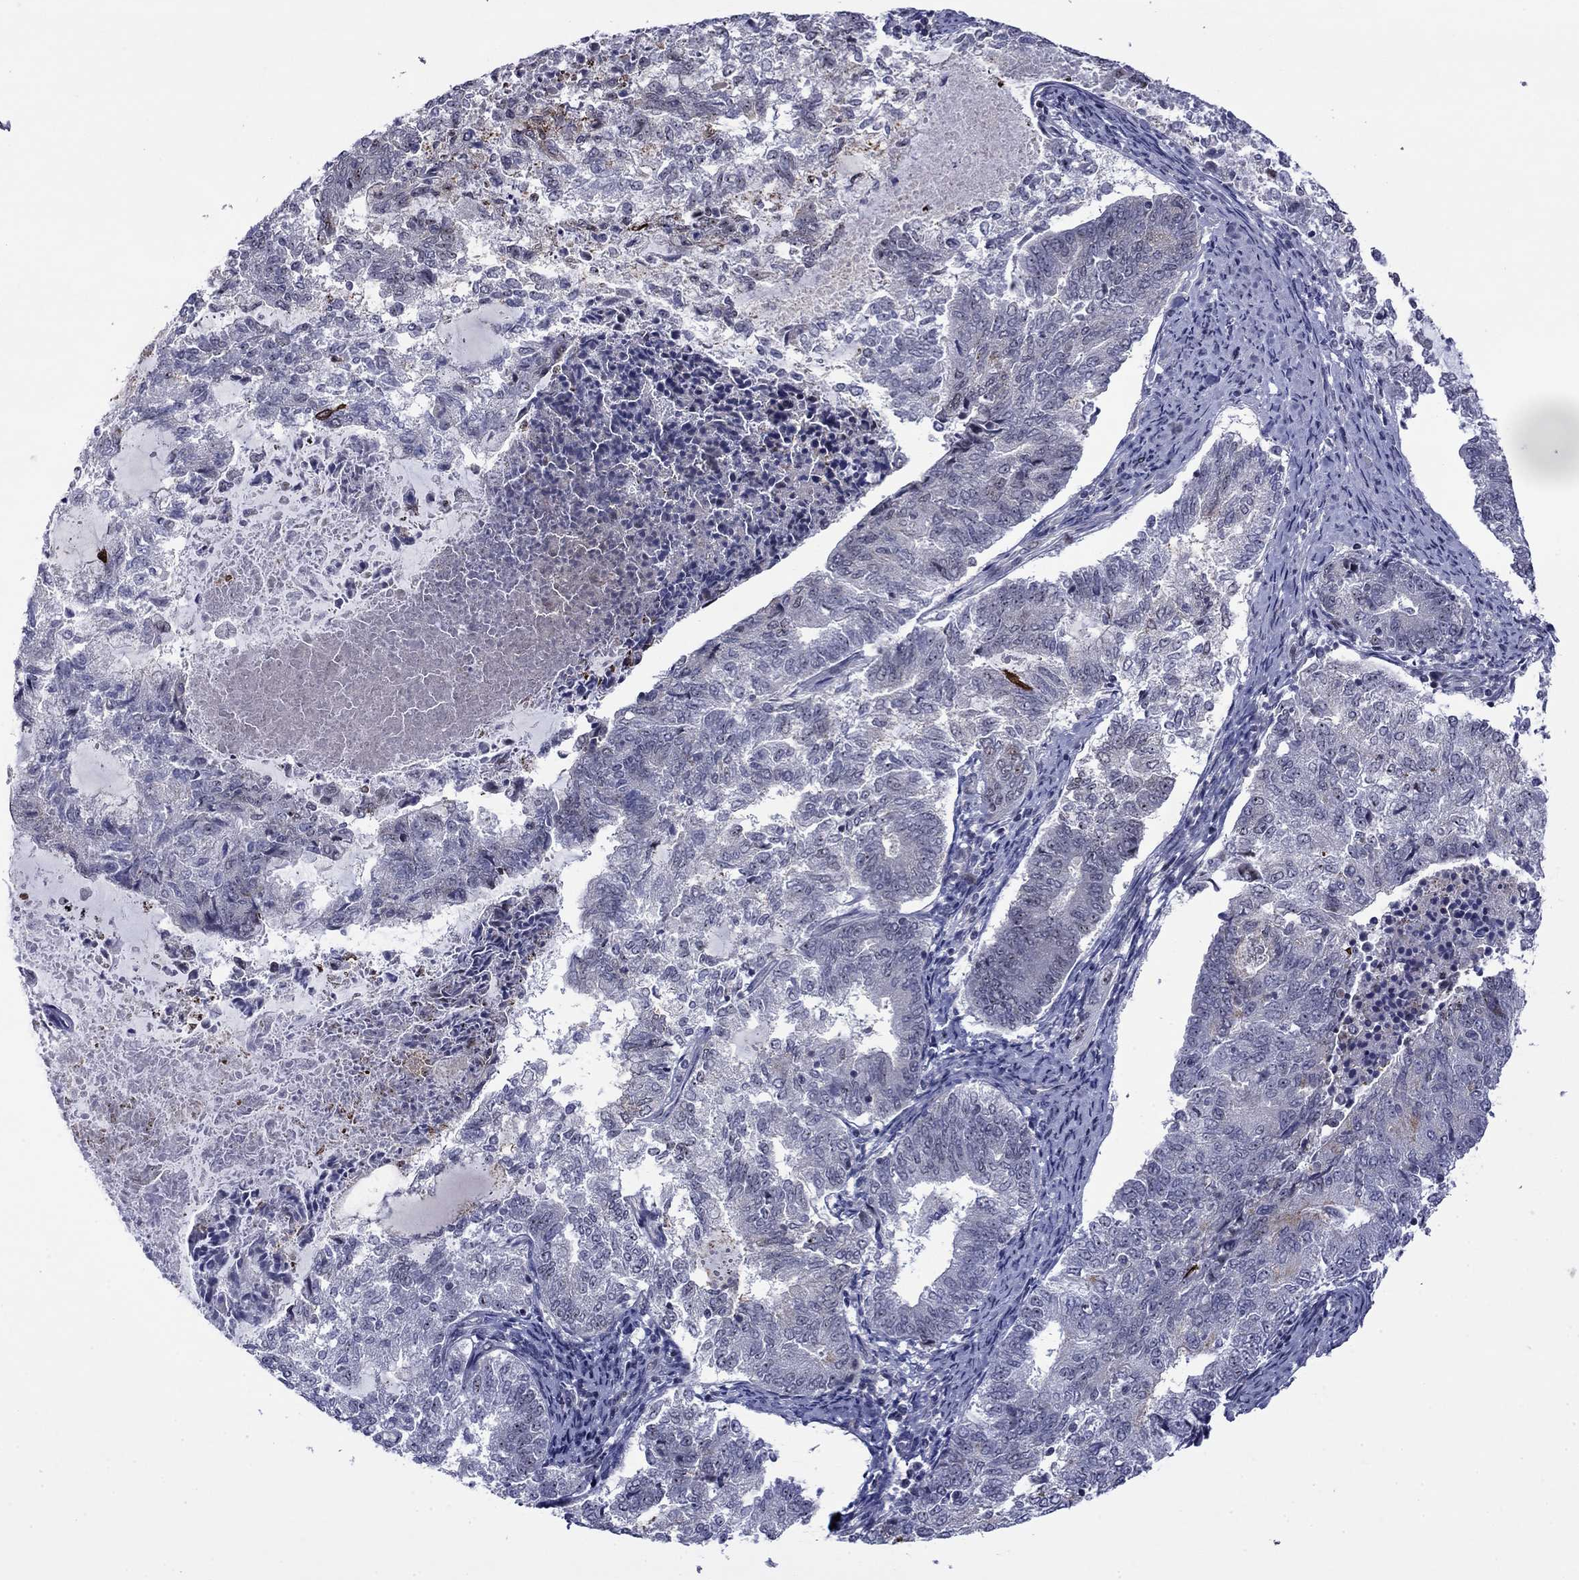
{"staining": {"intensity": "negative", "quantity": "none", "location": "none"}, "tissue": "endometrial cancer", "cell_type": "Tumor cells", "image_type": "cancer", "snomed": [{"axis": "morphology", "description": "Adenocarcinoma, NOS"}, {"axis": "topography", "description": "Endometrium"}], "caption": "IHC of human adenocarcinoma (endometrial) shows no expression in tumor cells.", "gene": "SURF2", "patient": {"sex": "female", "age": 65}}